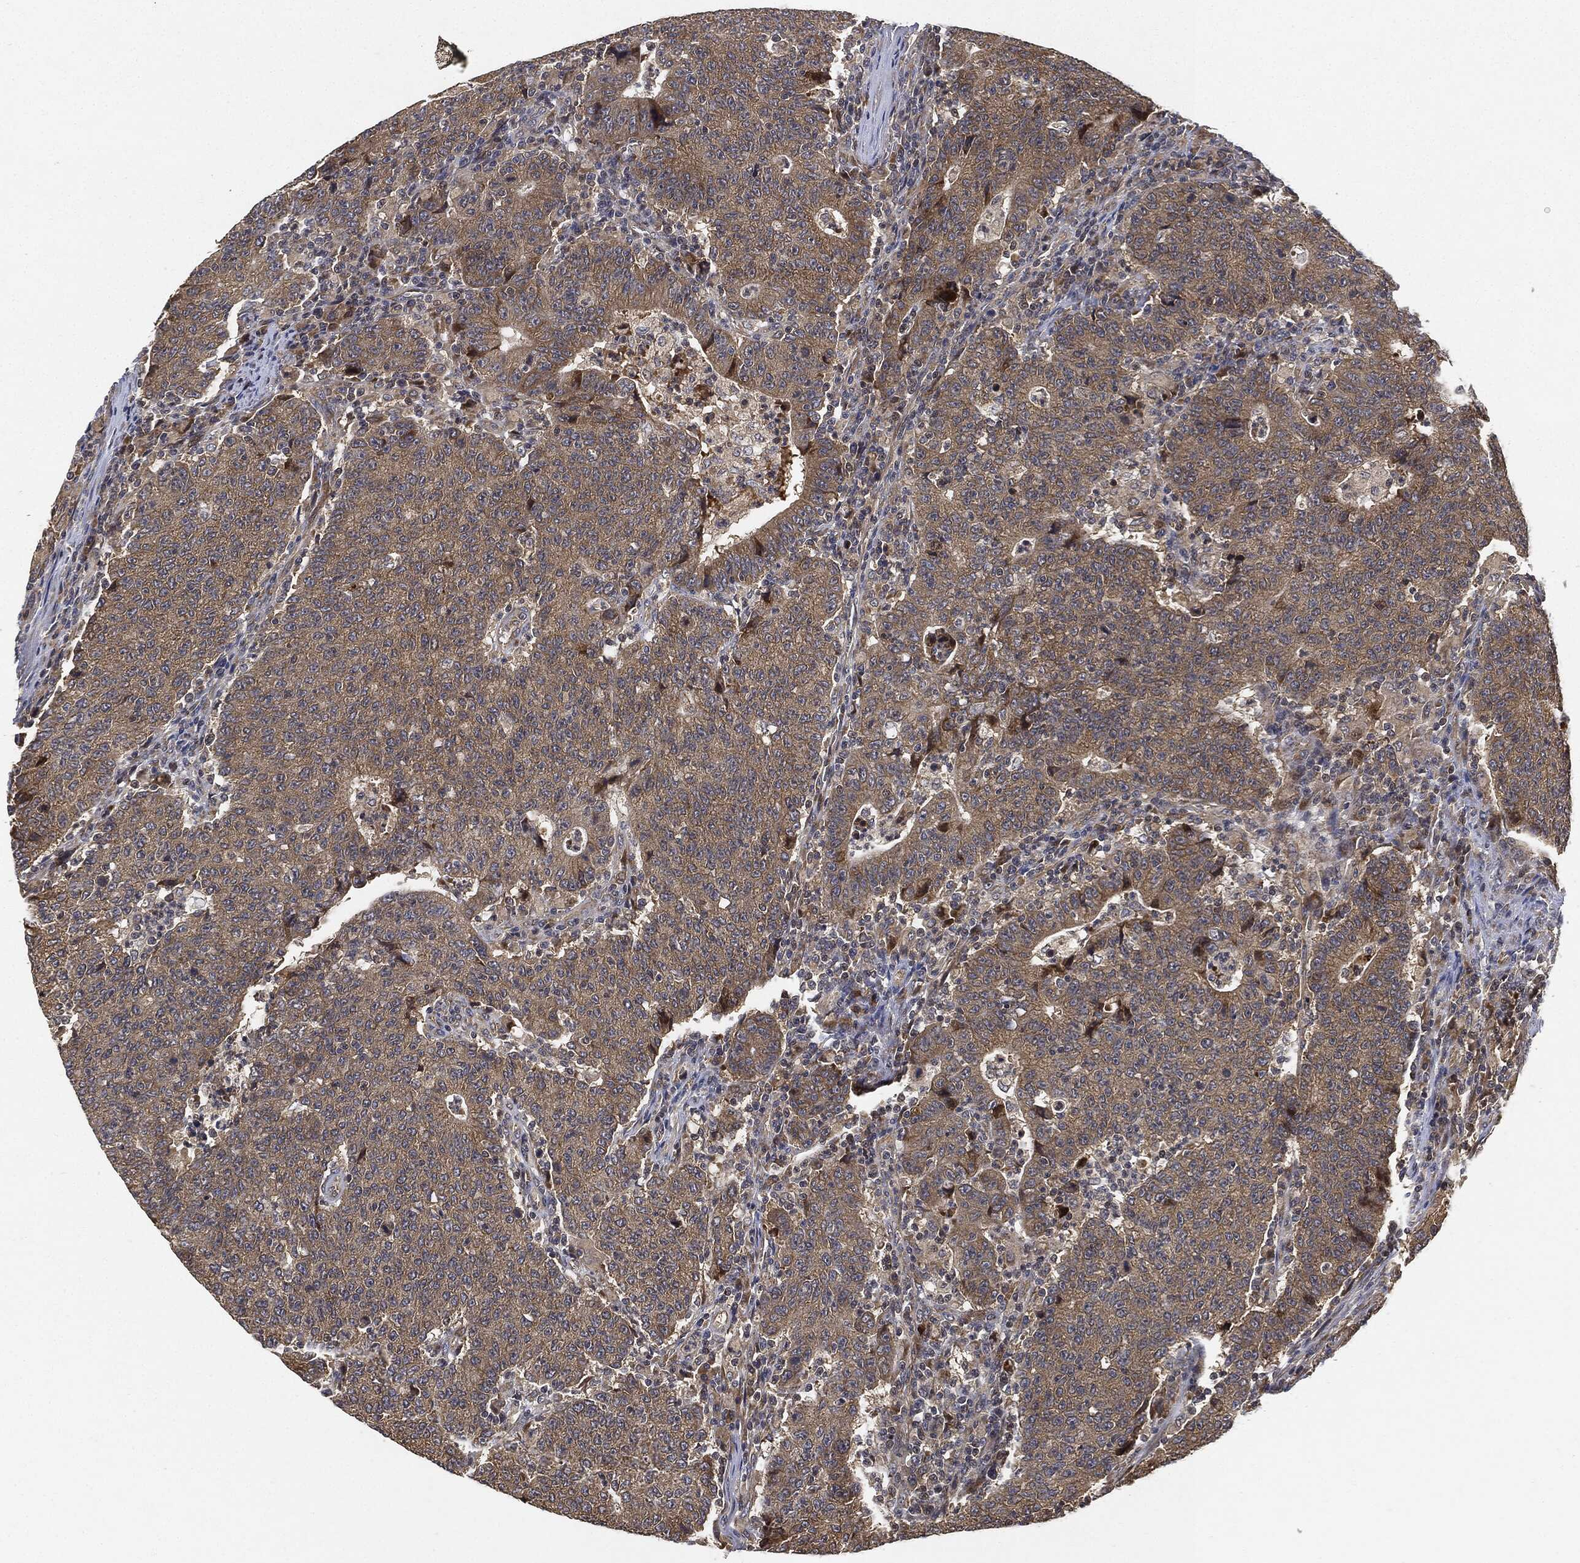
{"staining": {"intensity": "weak", "quantity": "<25%", "location": "cytoplasmic/membranous"}, "tissue": "colorectal cancer", "cell_type": "Tumor cells", "image_type": "cancer", "snomed": [{"axis": "morphology", "description": "Adenocarcinoma, NOS"}, {"axis": "topography", "description": "Colon"}], "caption": "Adenocarcinoma (colorectal) was stained to show a protein in brown. There is no significant staining in tumor cells.", "gene": "MLST8", "patient": {"sex": "female", "age": 75}}